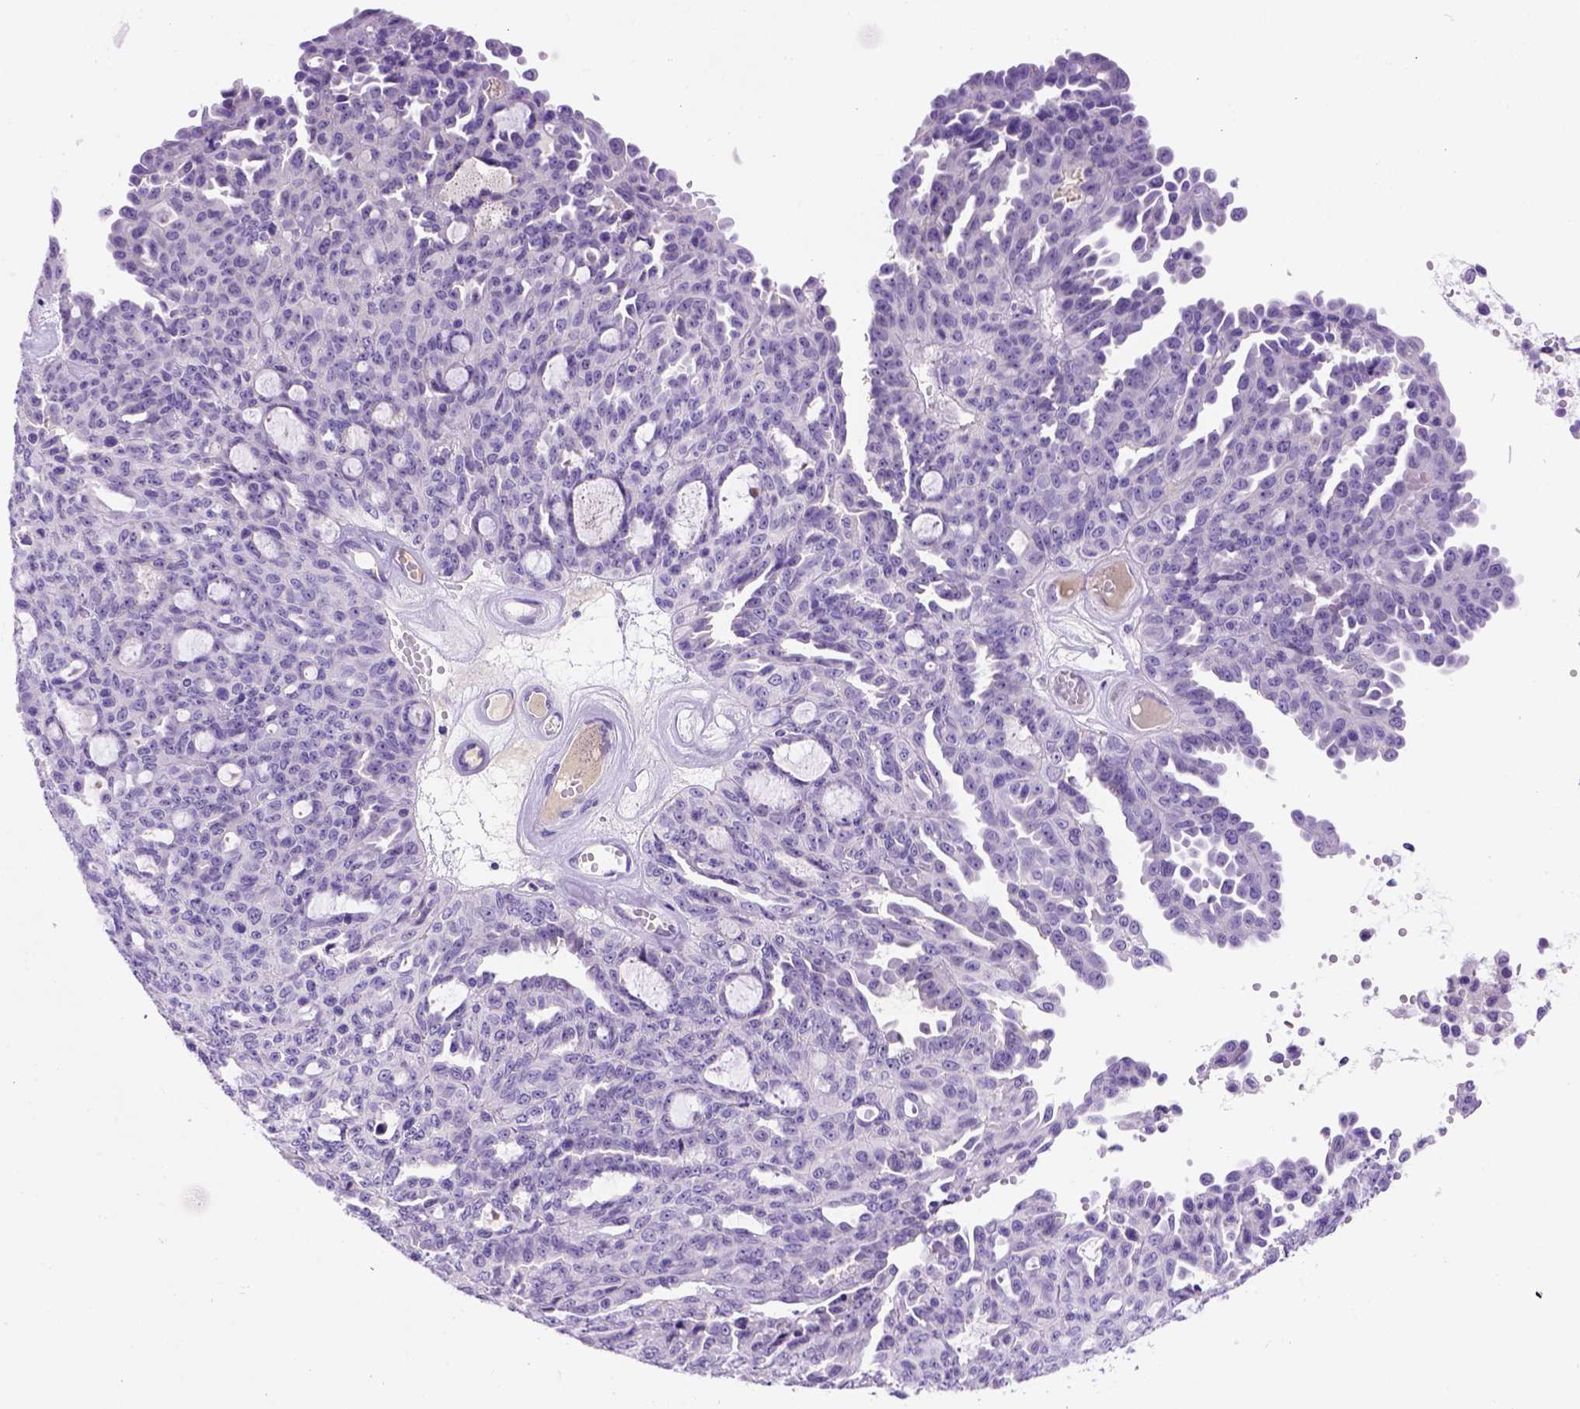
{"staining": {"intensity": "negative", "quantity": "none", "location": "none"}, "tissue": "ovarian cancer", "cell_type": "Tumor cells", "image_type": "cancer", "snomed": [{"axis": "morphology", "description": "Cystadenocarcinoma, serous, NOS"}, {"axis": "topography", "description": "Ovary"}], "caption": "DAB immunohistochemical staining of ovarian cancer shows no significant positivity in tumor cells. (Brightfield microscopy of DAB (3,3'-diaminobenzidine) immunohistochemistry (IHC) at high magnification).", "gene": "FAM81B", "patient": {"sex": "female", "age": 71}}